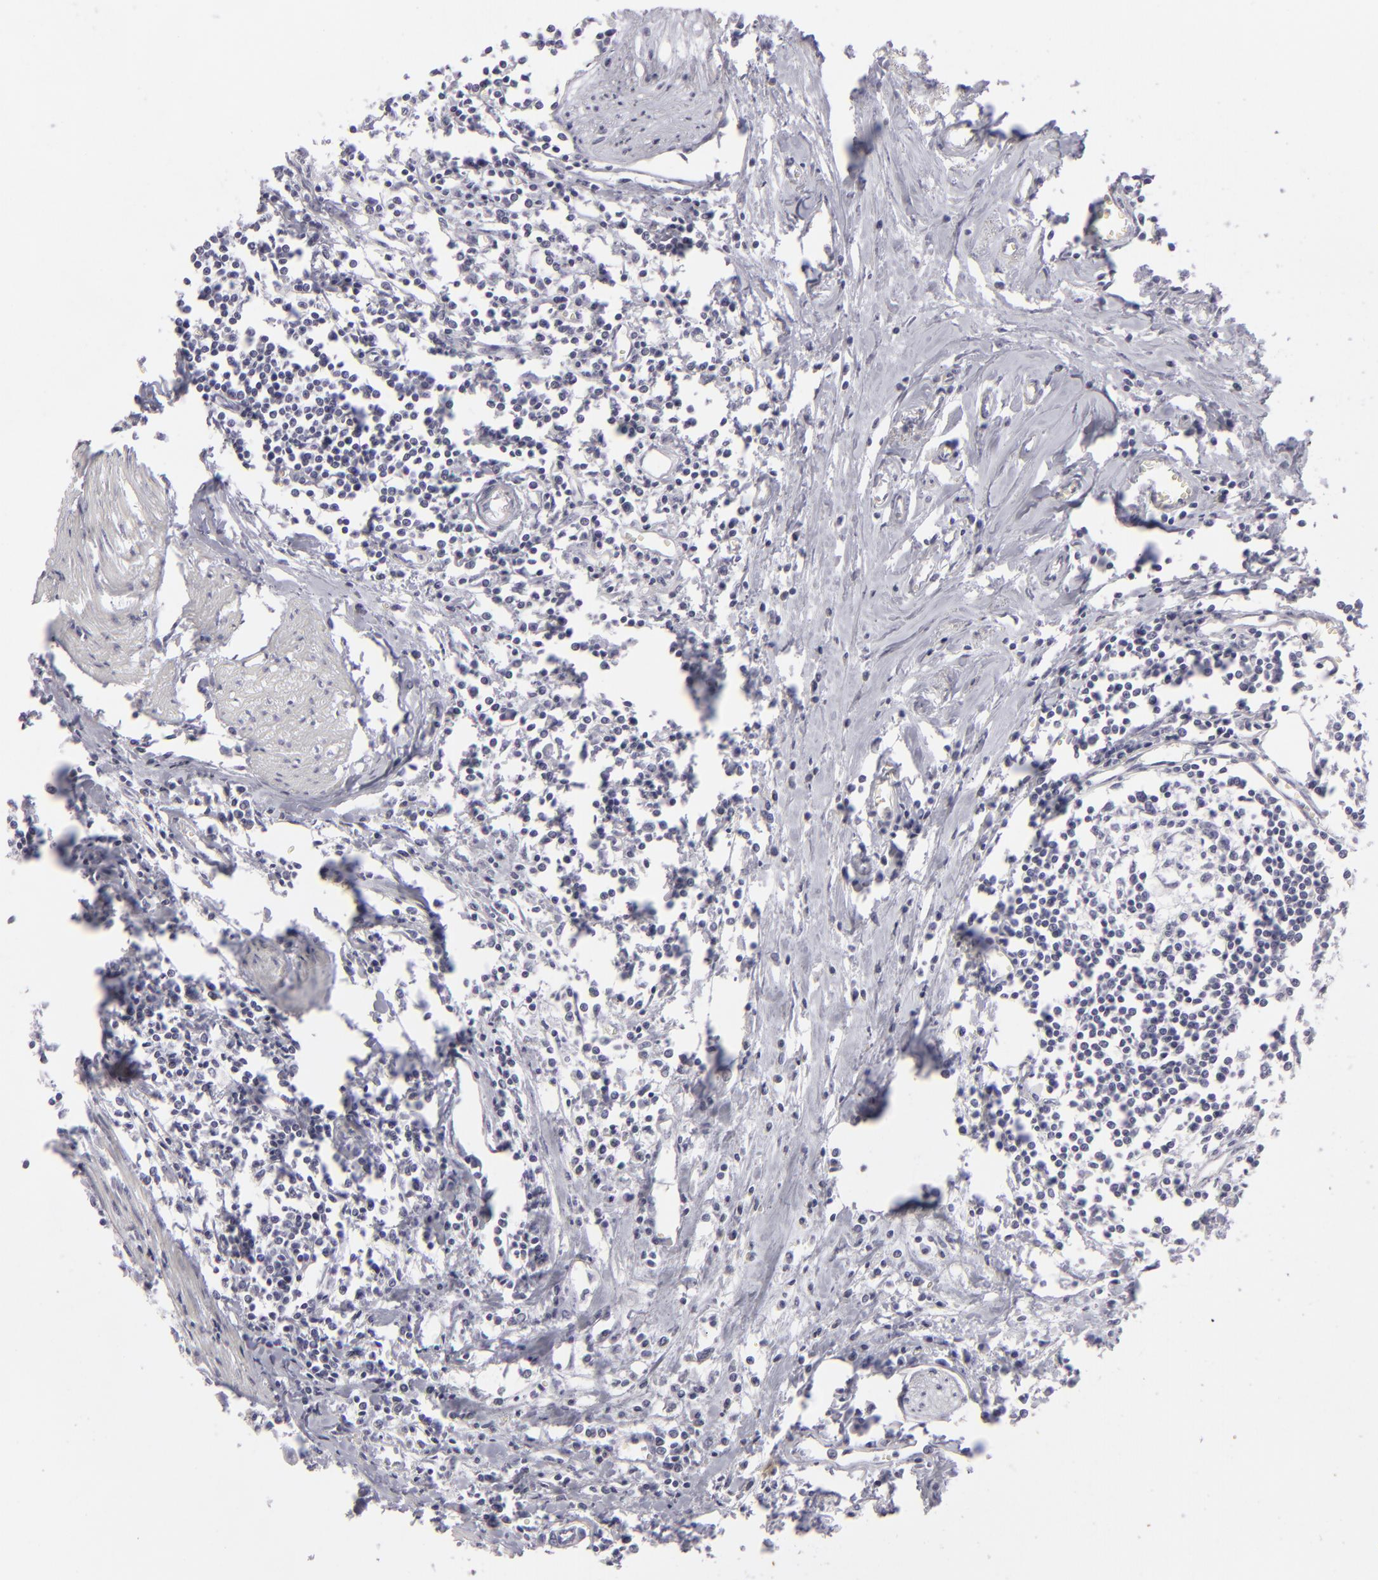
{"staining": {"intensity": "negative", "quantity": "none", "location": "none"}, "tissue": "urothelial cancer", "cell_type": "Tumor cells", "image_type": "cancer", "snomed": [{"axis": "morphology", "description": "Urothelial carcinoma, High grade"}, {"axis": "topography", "description": "Urinary bladder"}], "caption": "DAB (3,3'-diaminobenzidine) immunohistochemical staining of human high-grade urothelial carcinoma demonstrates no significant positivity in tumor cells.", "gene": "KRT1", "patient": {"sex": "male", "age": 54}}